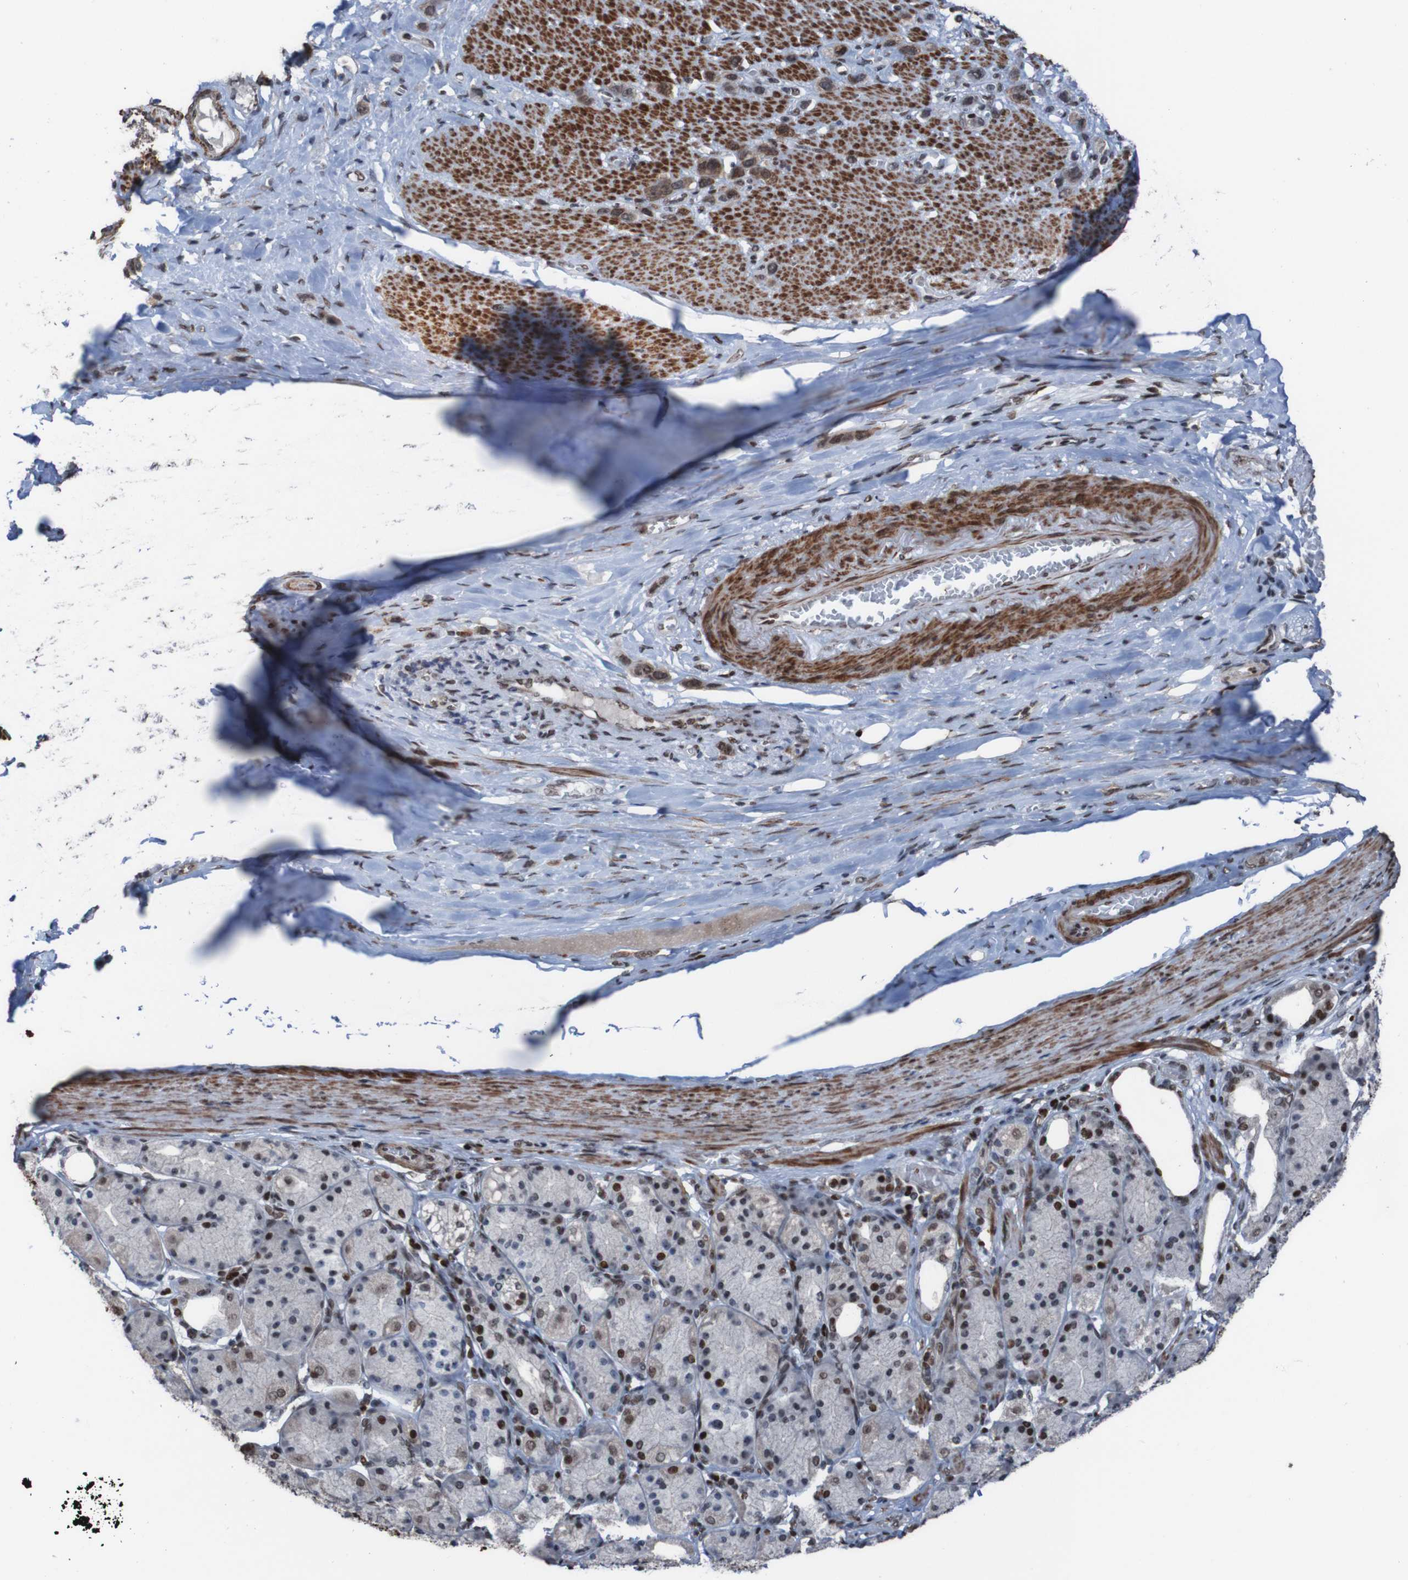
{"staining": {"intensity": "strong", "quantity": ">75%", "location": "cytoplasmic/membranous,nuclear"}, "tissue": "stomach cancer", "cell_type": "Tumor cells", "image_type": "cancer", "snomed": [{"axis": "morphology", "description": "Normal tissue, NOS"}, {"axis": "morphology", "description": "Adenocarcinoma, NOS"}, {"axis": "morphology", "description": "Adenocarcinoma, High grade"}, {"axis": "topography", "description": "Stomach, upper"}, {"axis": "topography", "description": "Stomach"}], "caption": "A brown stain shows strong cytoplasmic/membranous and nuclear positivity of a protein in human stomach adenocarcinoma tumor cells.", "gene": "PHF2", "patient": {"sex": "female", "age": 65}}